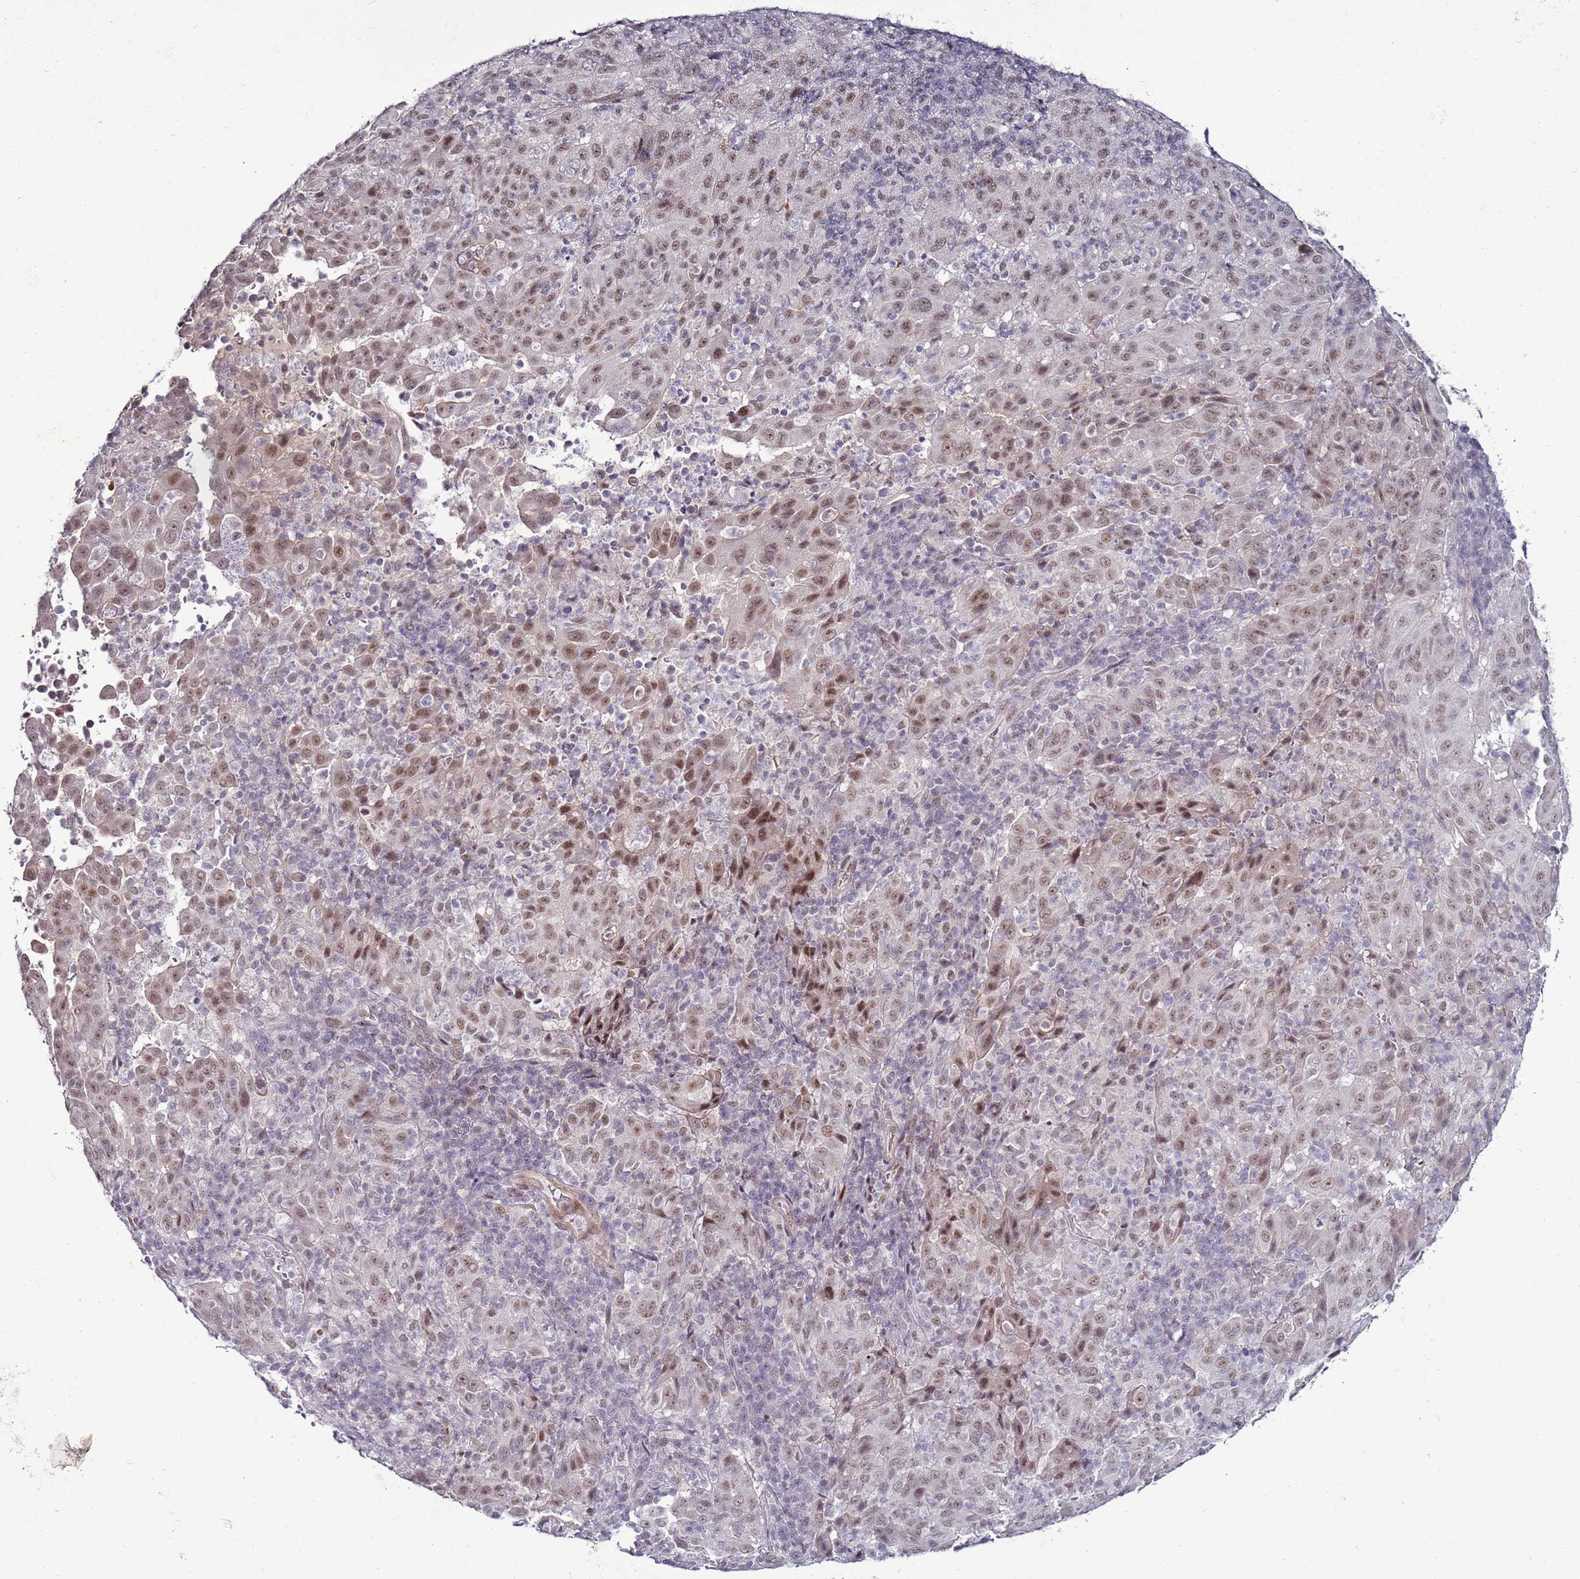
{"staining": {"intensity": "weak", "quantity": ">75%", "location": "nuclear"}, "tissue": "pancreatic cancer", "cell_type": "Tumor cells", "image_type": "cancer", "snomed": [{"axis": "morphology", "description": "Adenocarcinoma, NOS"}, {"axis": "topography", "description": "Pancreas"}], "caption": "The photomicrograph reveals immunohistochemical staining of pancreatic cancer (adenocarcinoma). There is weak nuclear staining is seen in about >75% of tumor cells.", "gene": "PSMA7", "patient": {"sex": "male", "age": 63}}